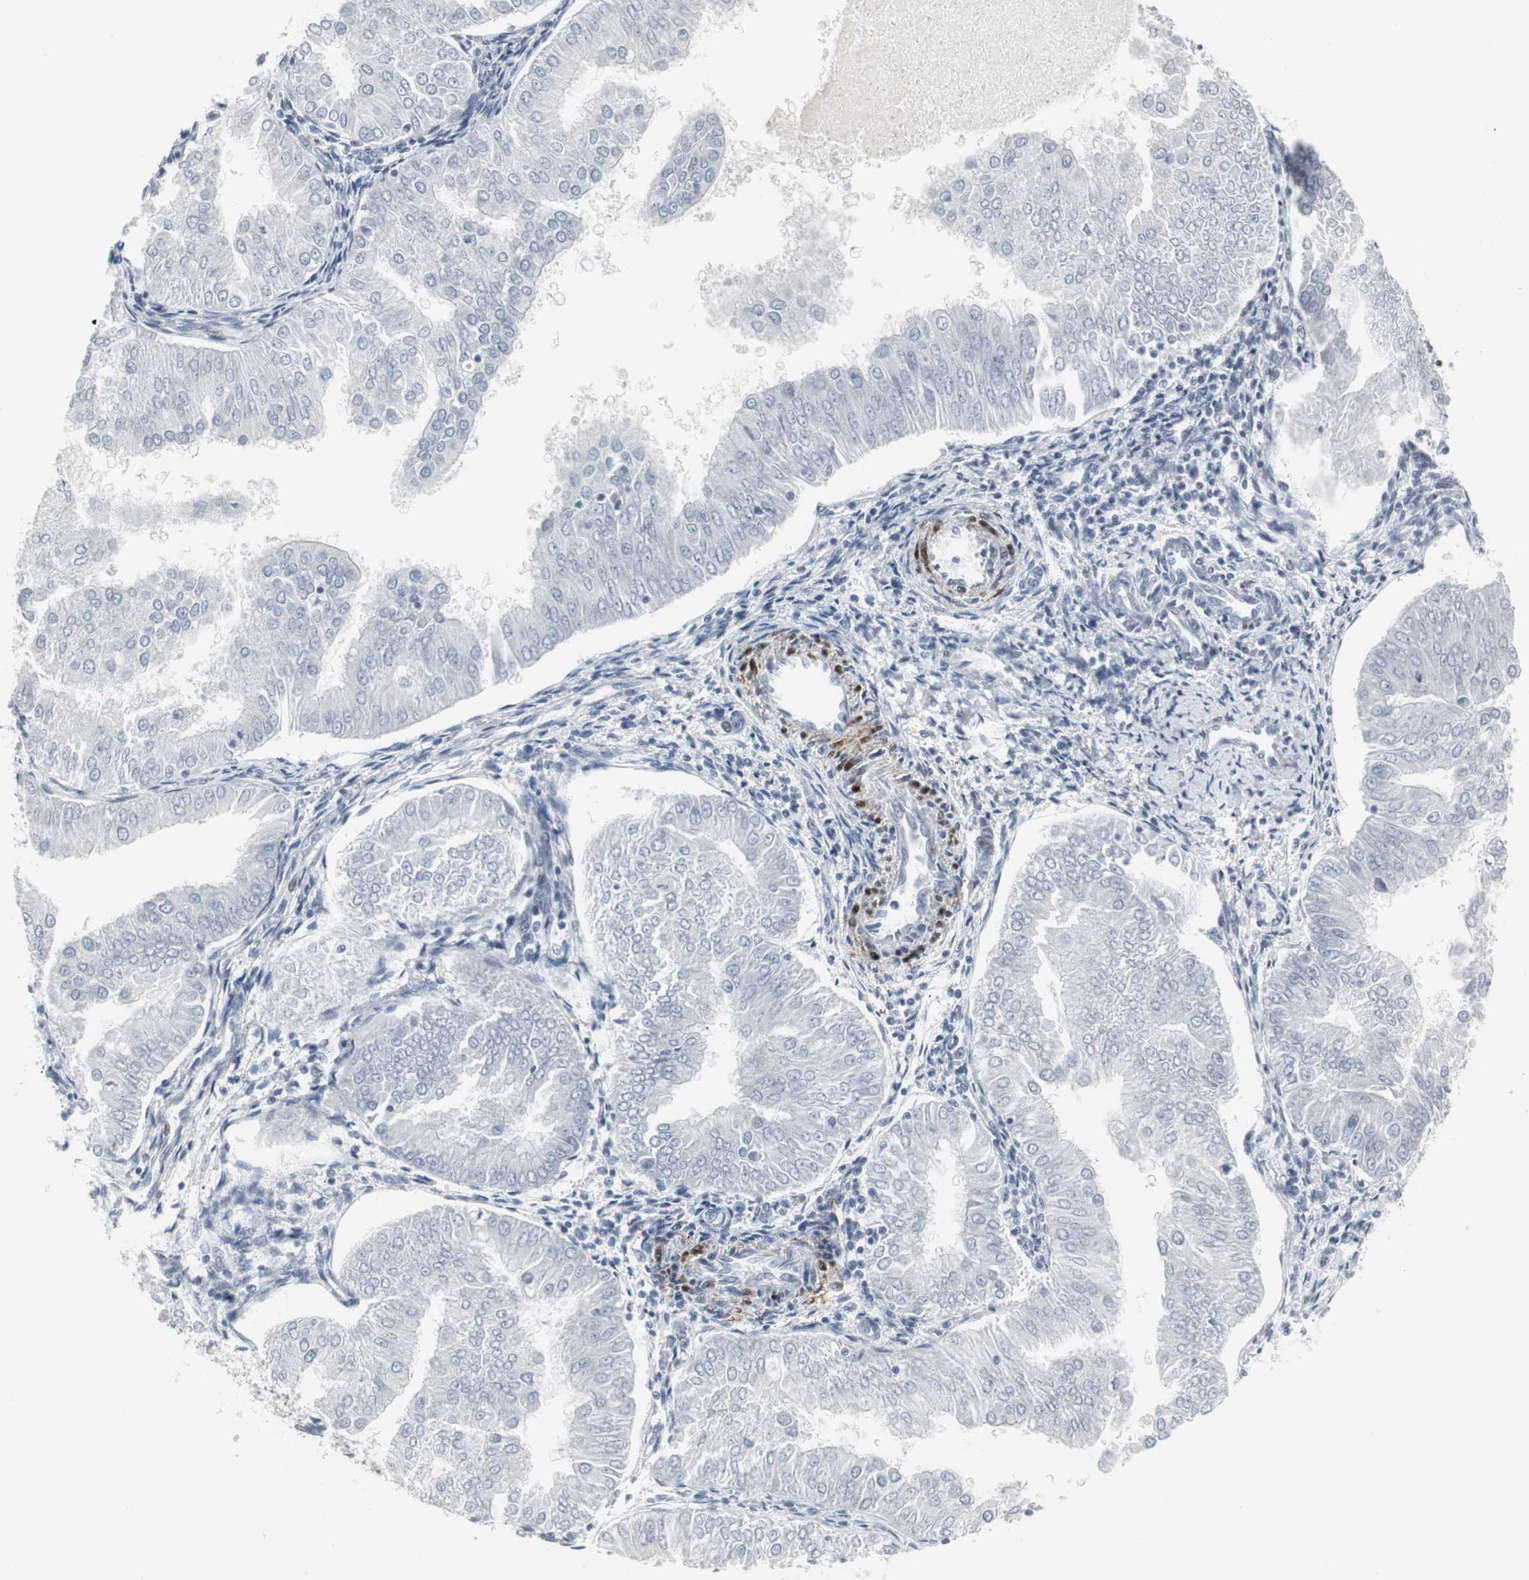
{"staining": {"intensity": "negative", "quantity": "none", "location": "none"}, "tissue": "endometrial cancer", "cell_type": "Tumor cells", "image_type": "cancer", "snomed": [{"axis": "morphology", "description": "Adenocarcinoma, NOS"}, {"axis": "topography", "description": "Endometrium"}], "caption": "DAB (3,3'-diaminobenzidine) immunohistochemical staining of human endometrial cancer demonstrates no significant positivity in tumor cells.", "gene": "PPP1R14A", "patient": {"sex": "female", "age": 53}}